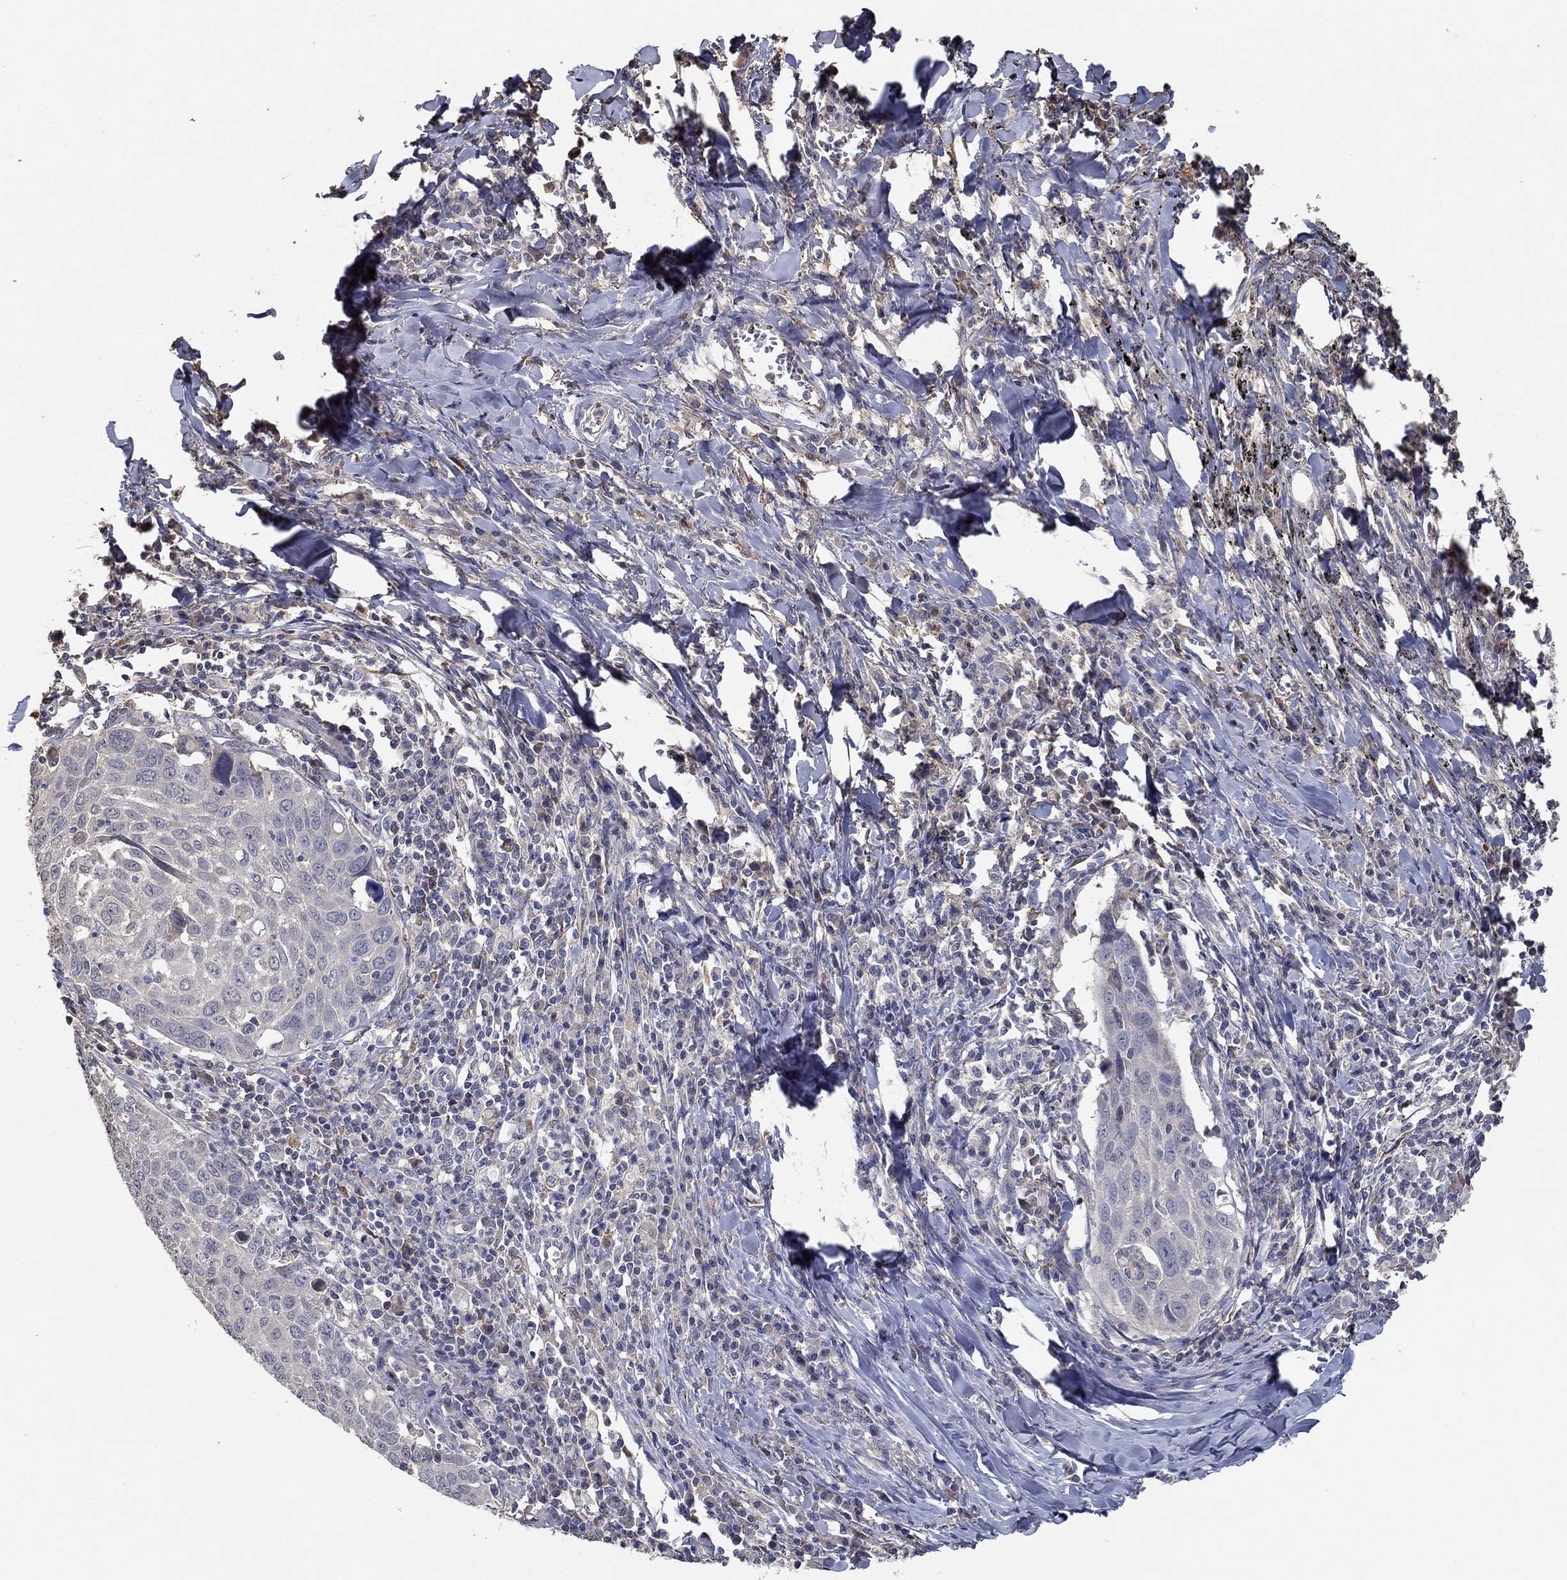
{"staining": {"intensity": "negative", "quantity": "none", "location": "none"}, "tissue": "lung cancer", "cell_type": "Tumor cells", "image_type": "cancer", "snomed": [{"axis": "morphology", "description": "Squamous cell carcinoma, NOS"}, {"axis": "topography", "description": "Lung"}], "caption": "IHC of human lung cancer displays no expression in tumor cells. The staining was performed using DAB to visualize the protein expression in brown, while the nuclei were stained in blue with hematoxylin (Magnification: 20x).", "gene": "IL10", "patient": {"sex": "male", "age": 57}}